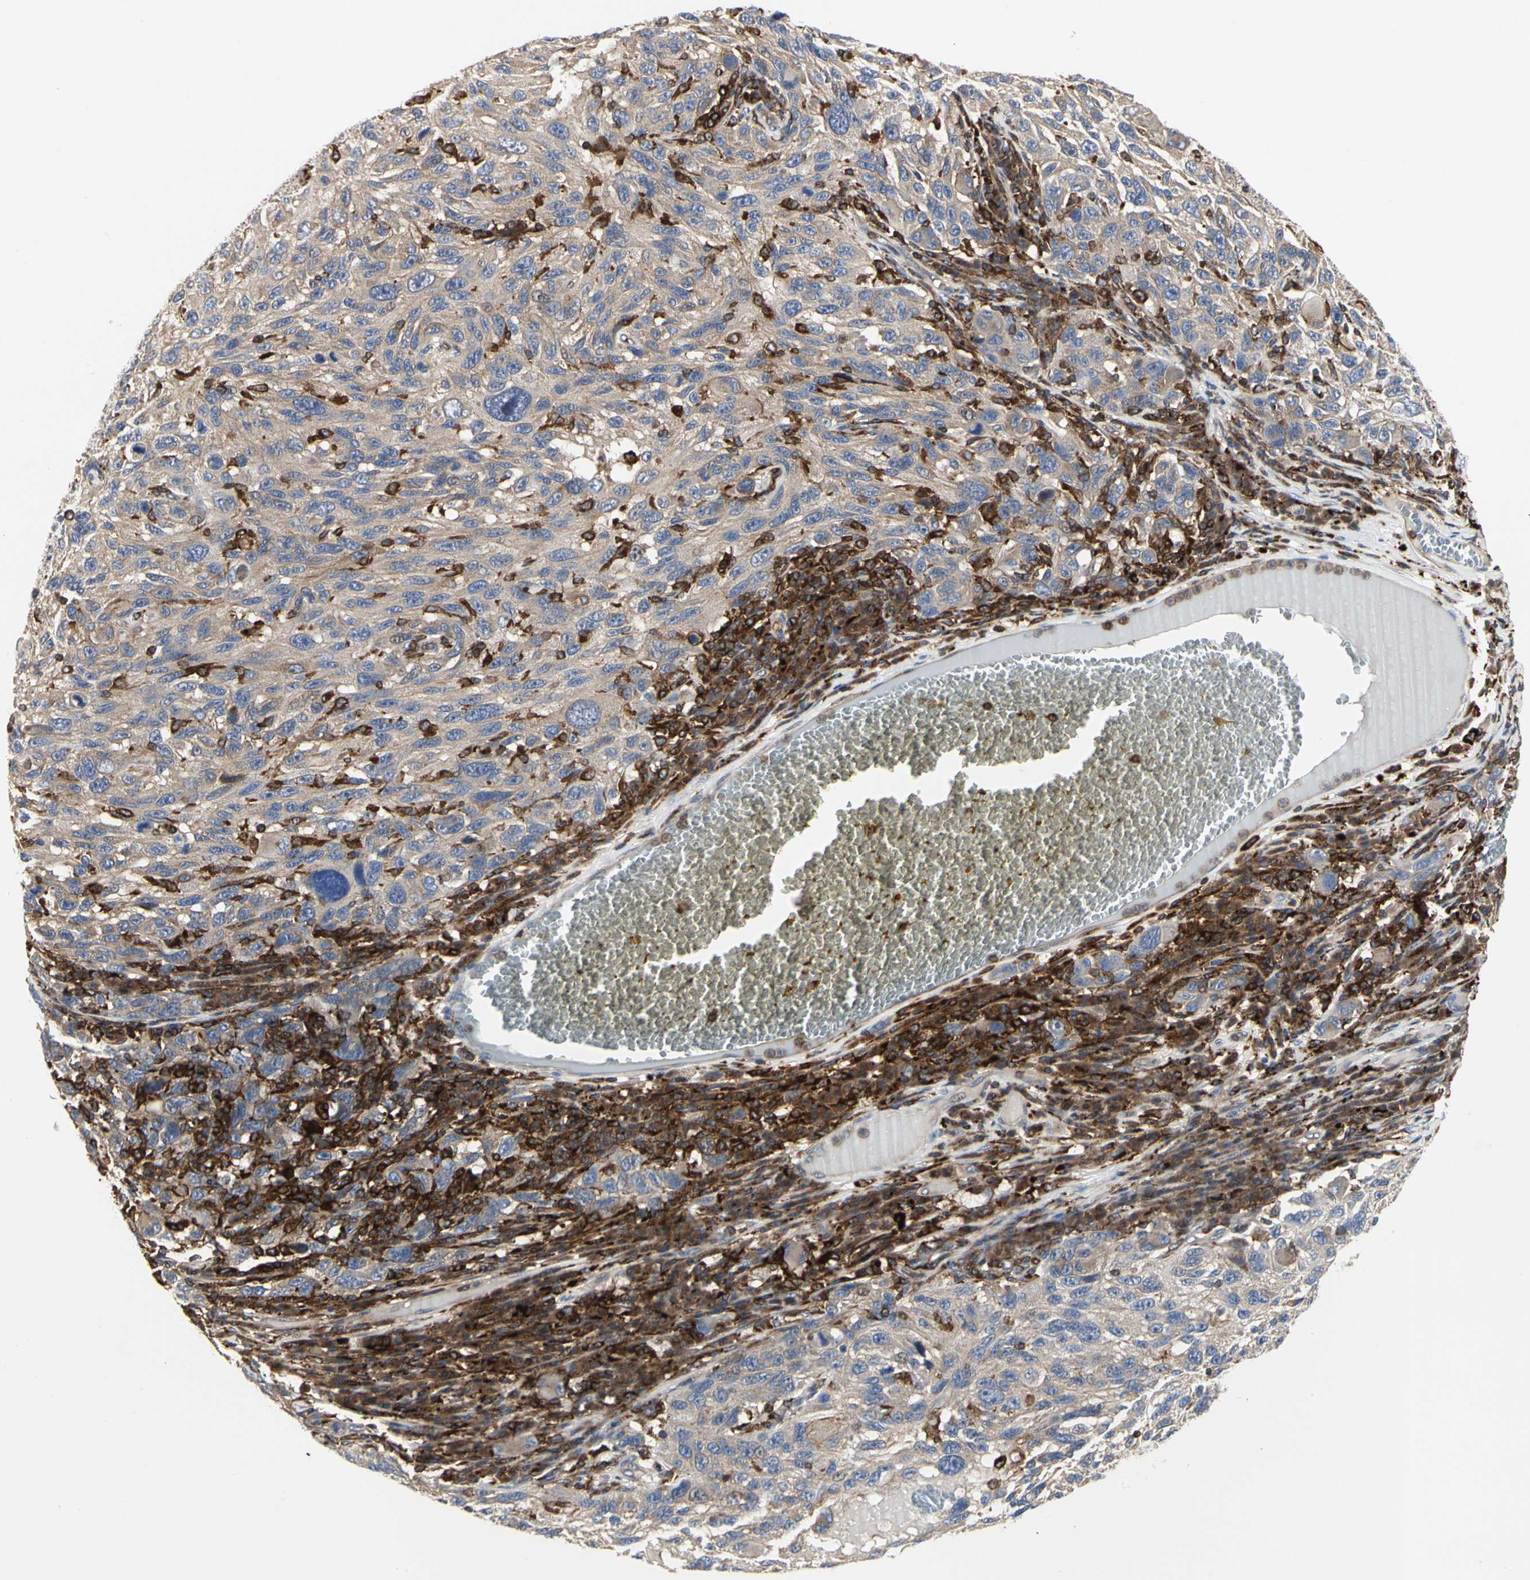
{"staining": {"intensity": "weak", "quantity": ">75%", "location": "cytoplasmic/membranous"}, "tissue": "melanoma", "cell_type": "Tumor cells", "image_type": "cancer", "snomed": [{"axis": "morphology", "description": "Malignant melanoma, NOS"}, {"axis": "topography", "description": "Skin"}], "caption": "A brown stain labels weak cytoplasmic/membranous expression of a protein in human malignant melanoma tumor cells.", "gene": "NAPG", "patient": {"sex": "male", "age": 53}}